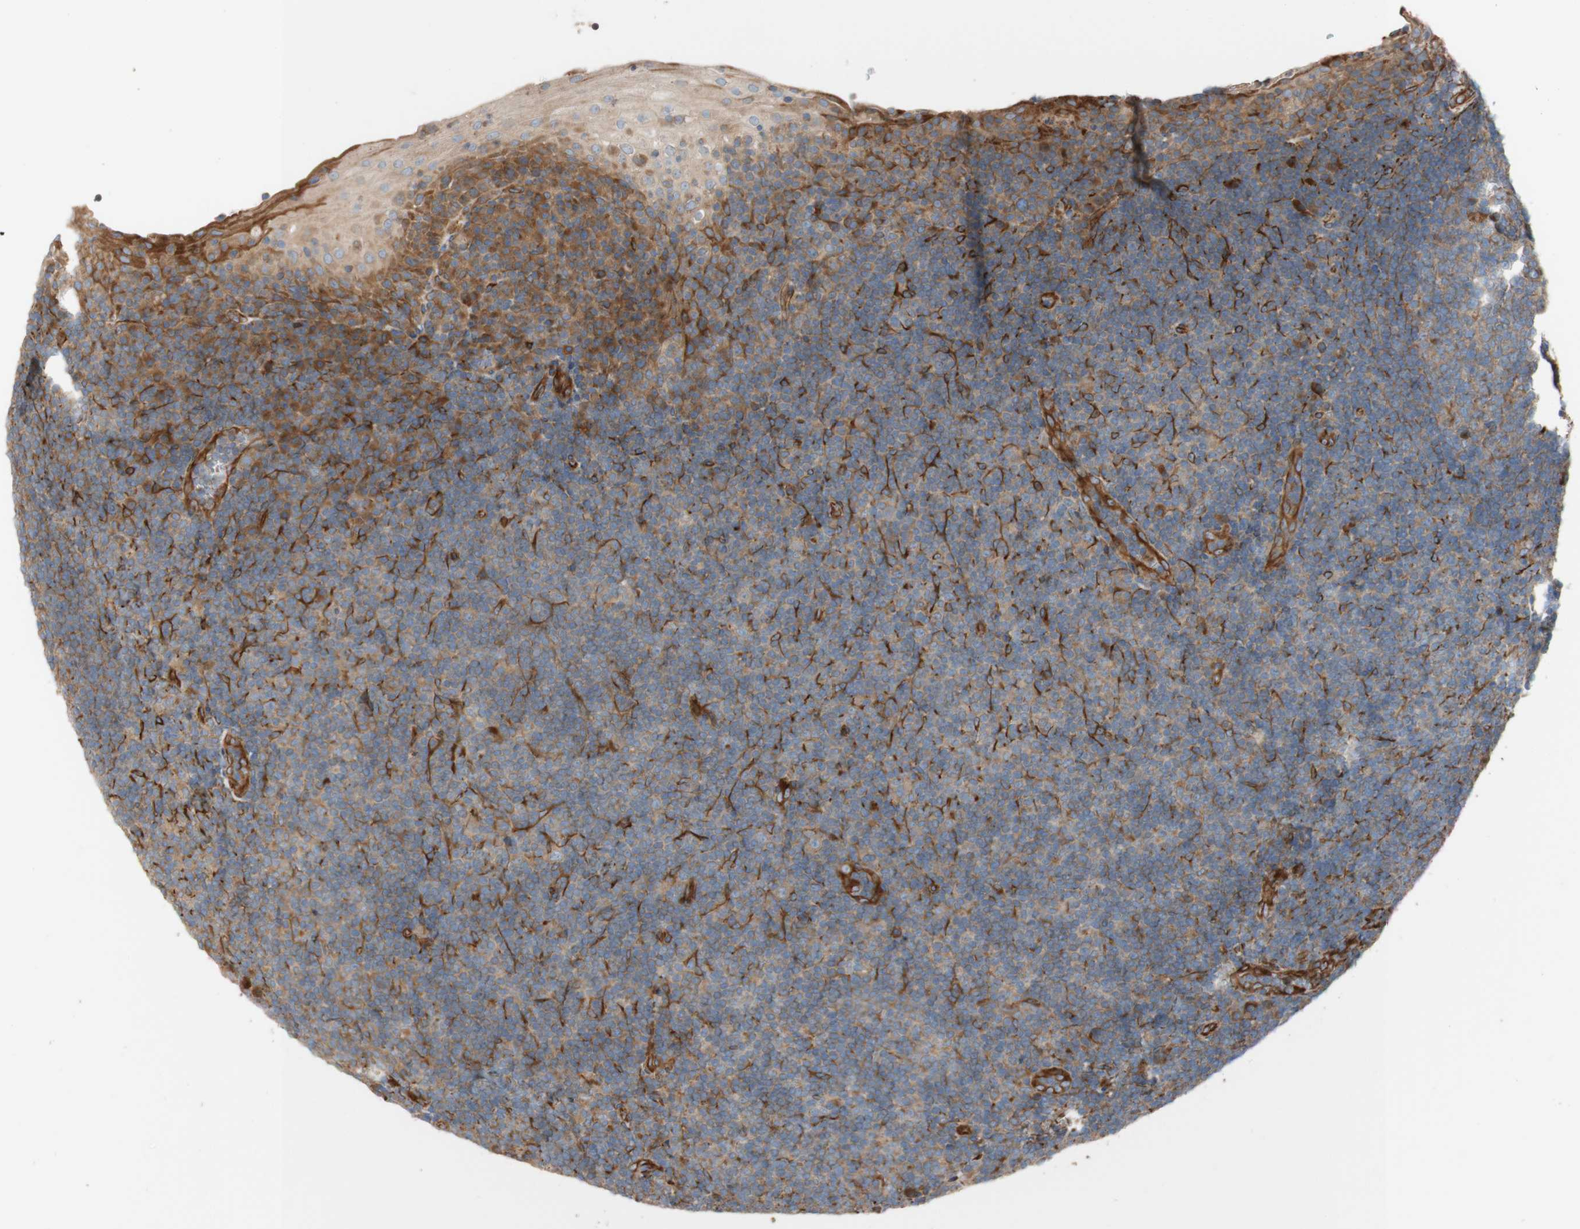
{"staining": {"intensity": "moderate", "quantity": ">75%", "location": "cytoplasmic/membranous"}, "tissue": "tonsil", "cell_type": "Germinal center cells", "image_type": "normal", "snomed": [{"axis": "morphology", "description": "Normal tissue, NOS"}, {"axis": "topography", "description": "Tonsil"}], "caption": "Immunohistochemical staining of unremarkable human tonsil reveals moderate cytoplasmic/membranous protein positivity in approximately >75% of germinal center cells. (DAB (3,3'-diaminobenzidine) IHC with brightfield microscopy, high magnification).", "gene": "C1orf43", "patient": {"sex": "male", "age": 37}}